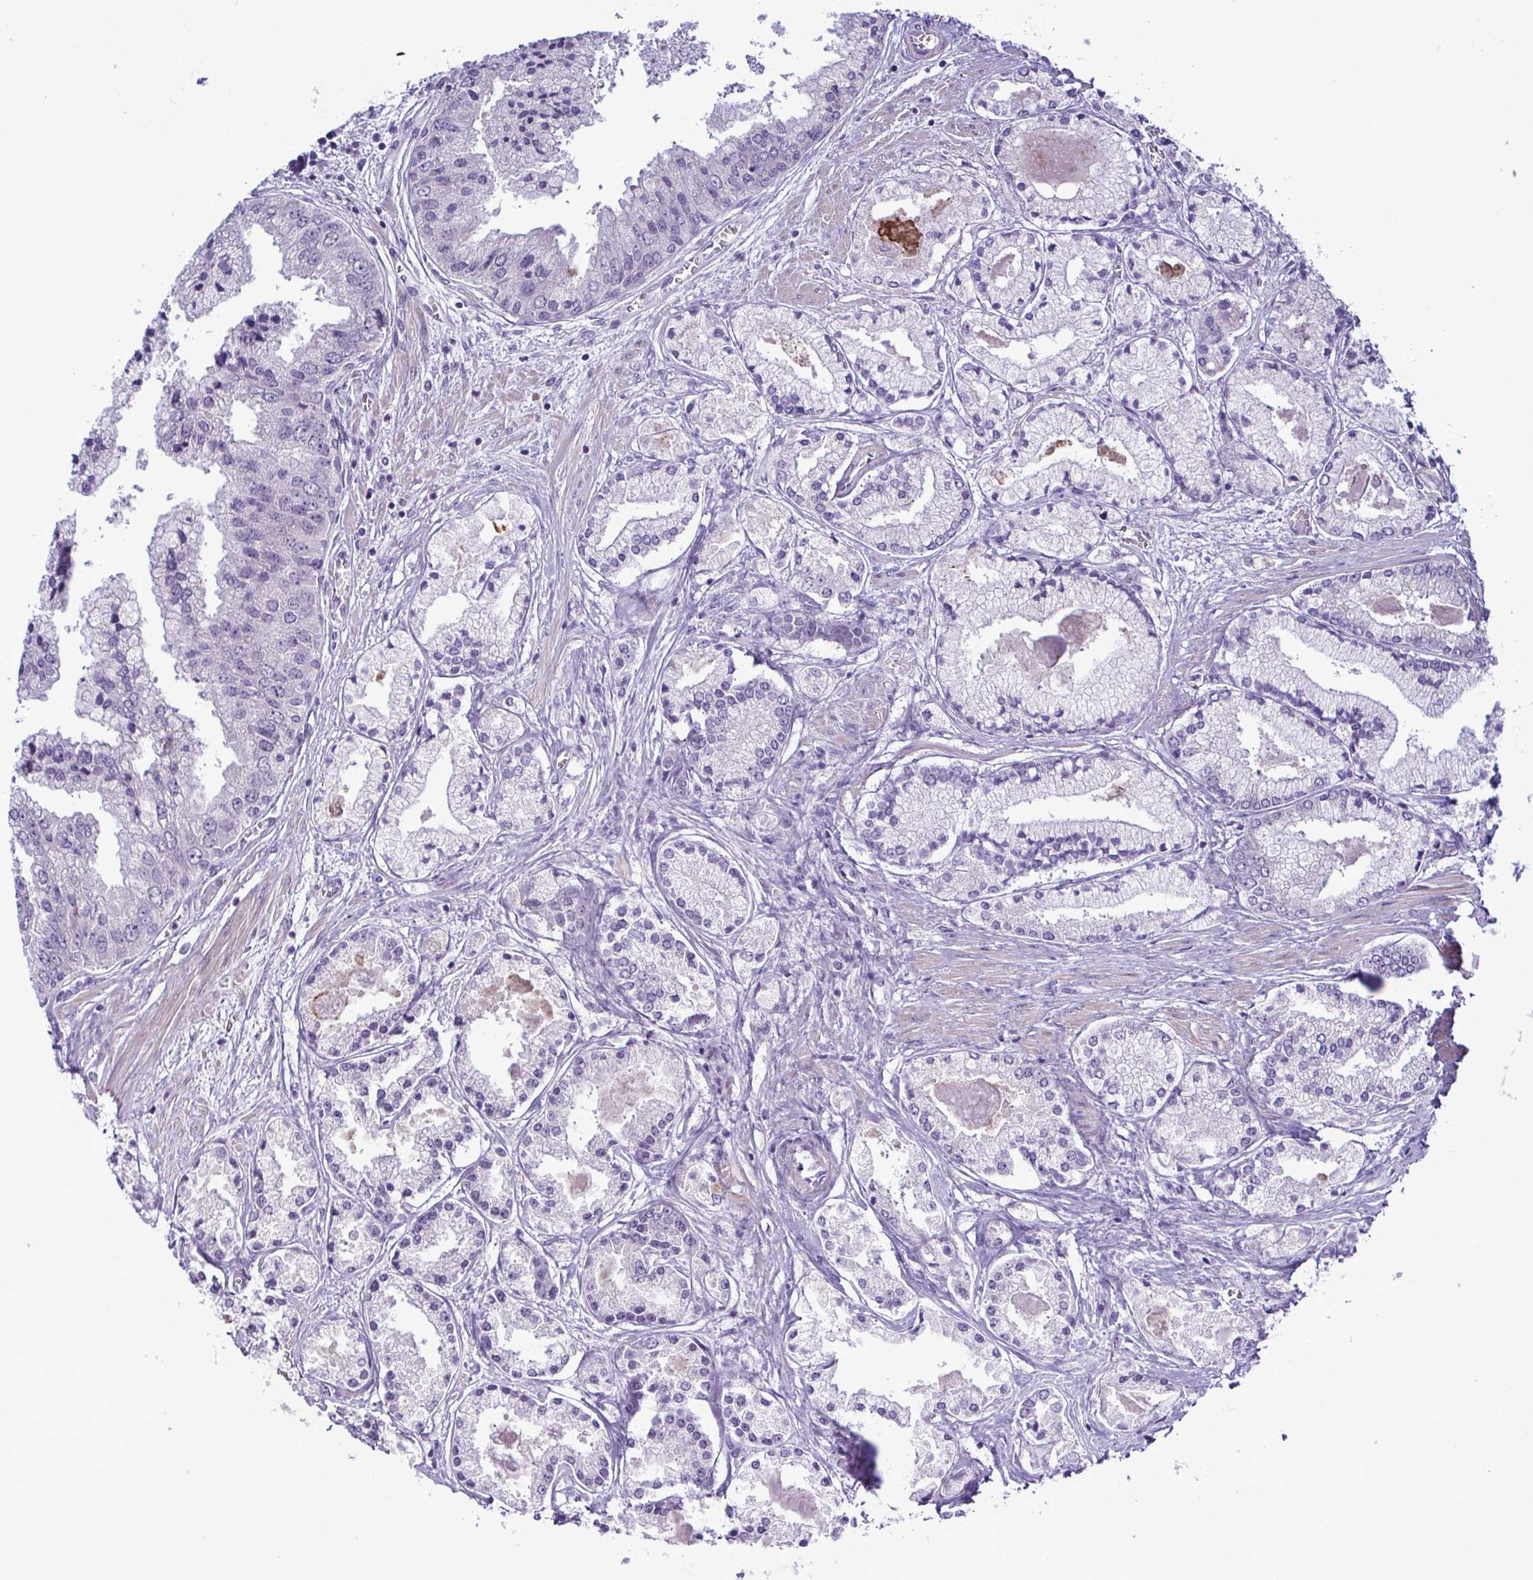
{"staining": {"intensity": "negative", "quantity": "none", "location": "none"}, "tissue": "prostate cancer", "cell_type": "Tumor cells", "image_type": "cancer", "snomed": [{"axis": "morphology", "description": "Adenocarcinoma, High grade"}, {"axis": "topography", "description": "Prostate"}], "caption": "Immunohistochemistry (IHC) micrograph of neoplastic tissue: prostate cancer (high-grade adenocarcinoma) stained with DAB exhibits no significant protein positivity in tumor cells.", "gene": "SYNPO2L", "patient": {"sex": "male", "age": 67}}